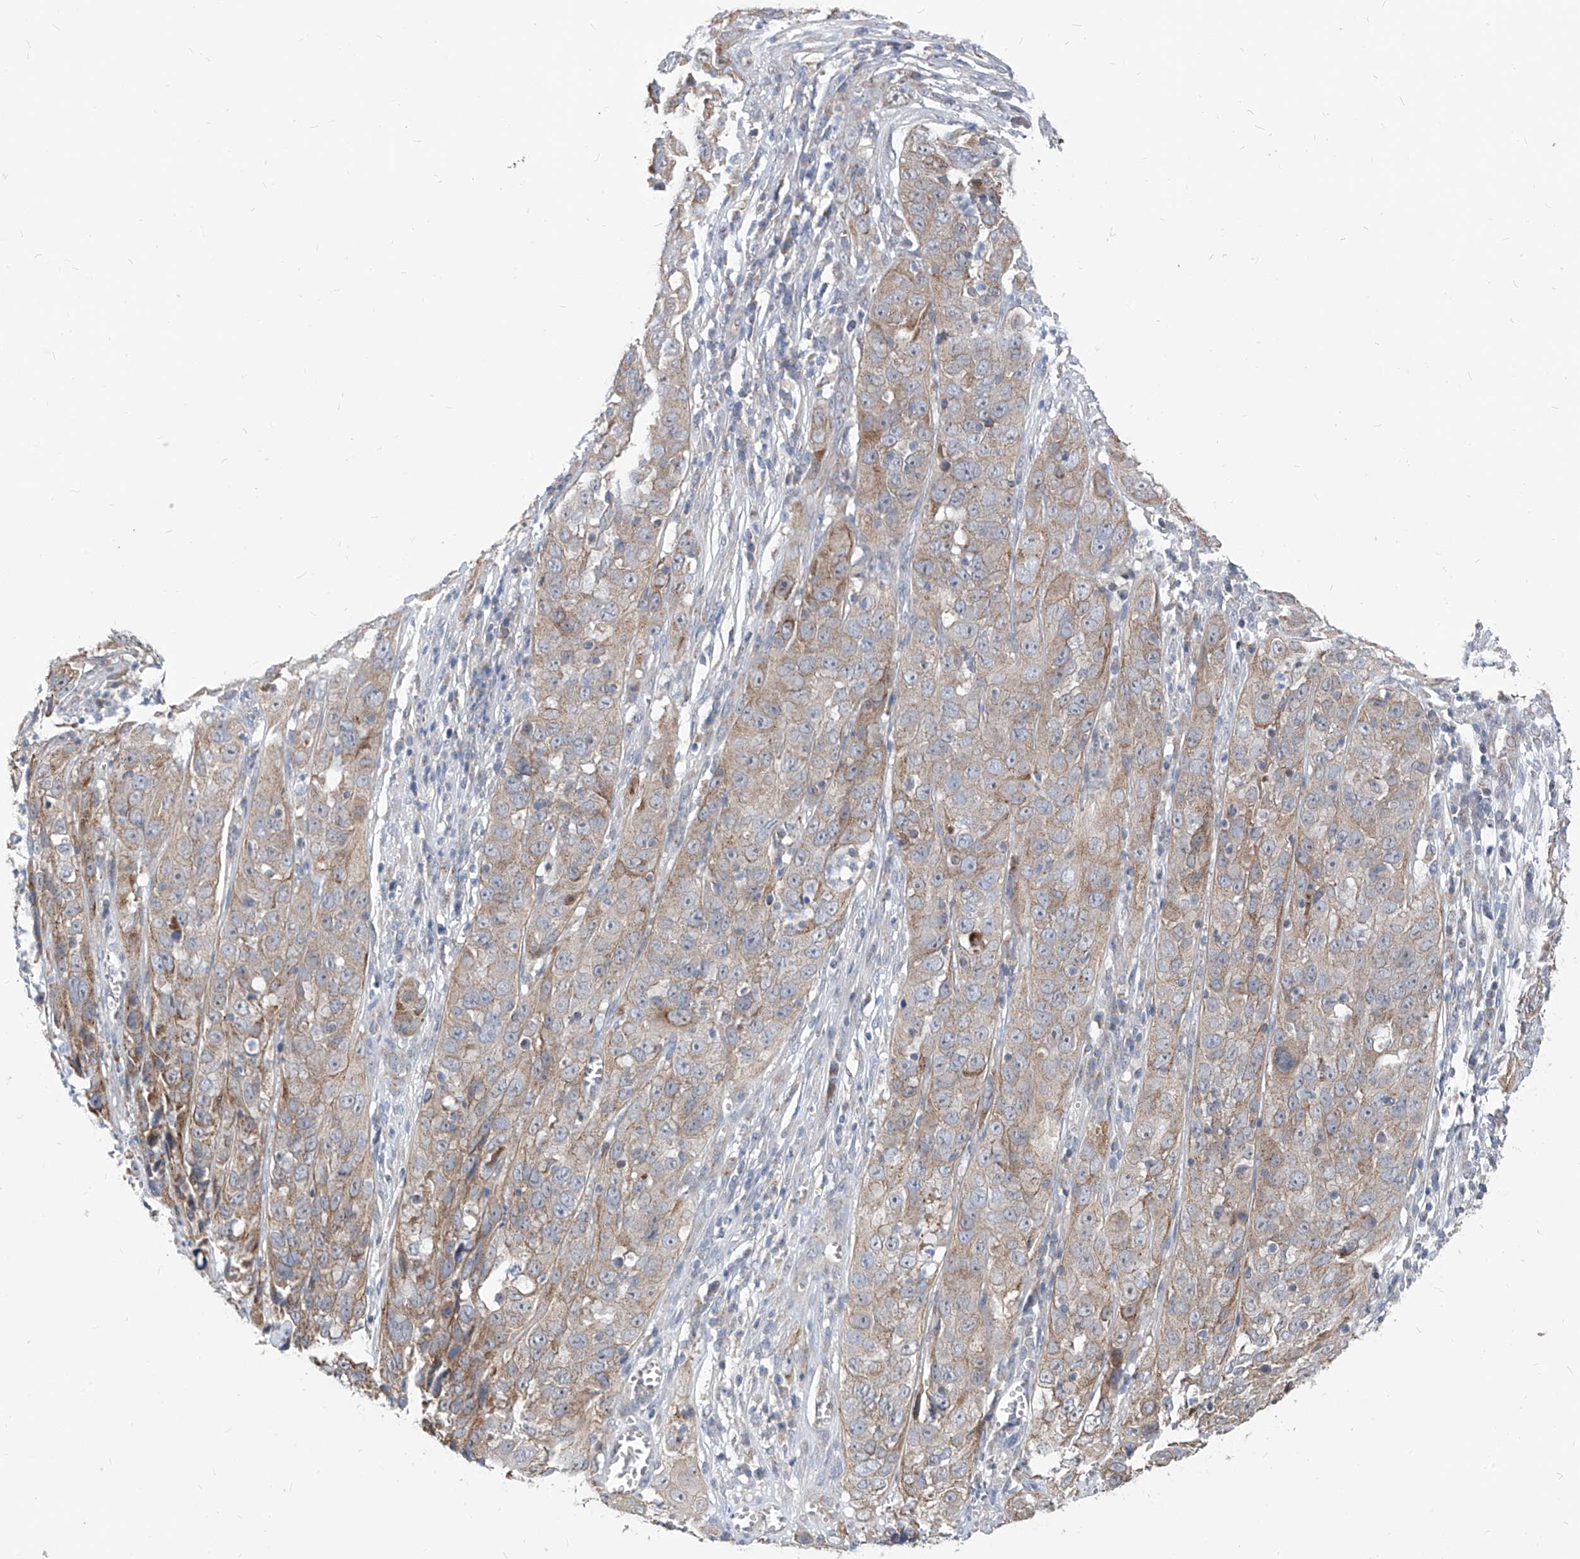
{"staining": {"intensity": "moderate", "quantity": "<25%", "location": "cytoplasmic/membranous"}, "tissue": "cervical cancer", "cell_type": "Tumor cells", "image_type": "cancer", "snomed": [{"axis": "morphology", "description": "Squamous cell carcinoma, NOS"}, {"axis": "topography", "description": "Cervix"}], "caption": "Immunohistochemical staining of human cervical squamous cell carcinoma exhibits low levels of moderate cytoplasmic/membranous protein expression in approximately <25% of tumor cells. Immunohistochemistry stains the protein in brown and the nuclei are stained blue.", "gene": "AGPS", "patient": {"sex": "female", "age": 32}}